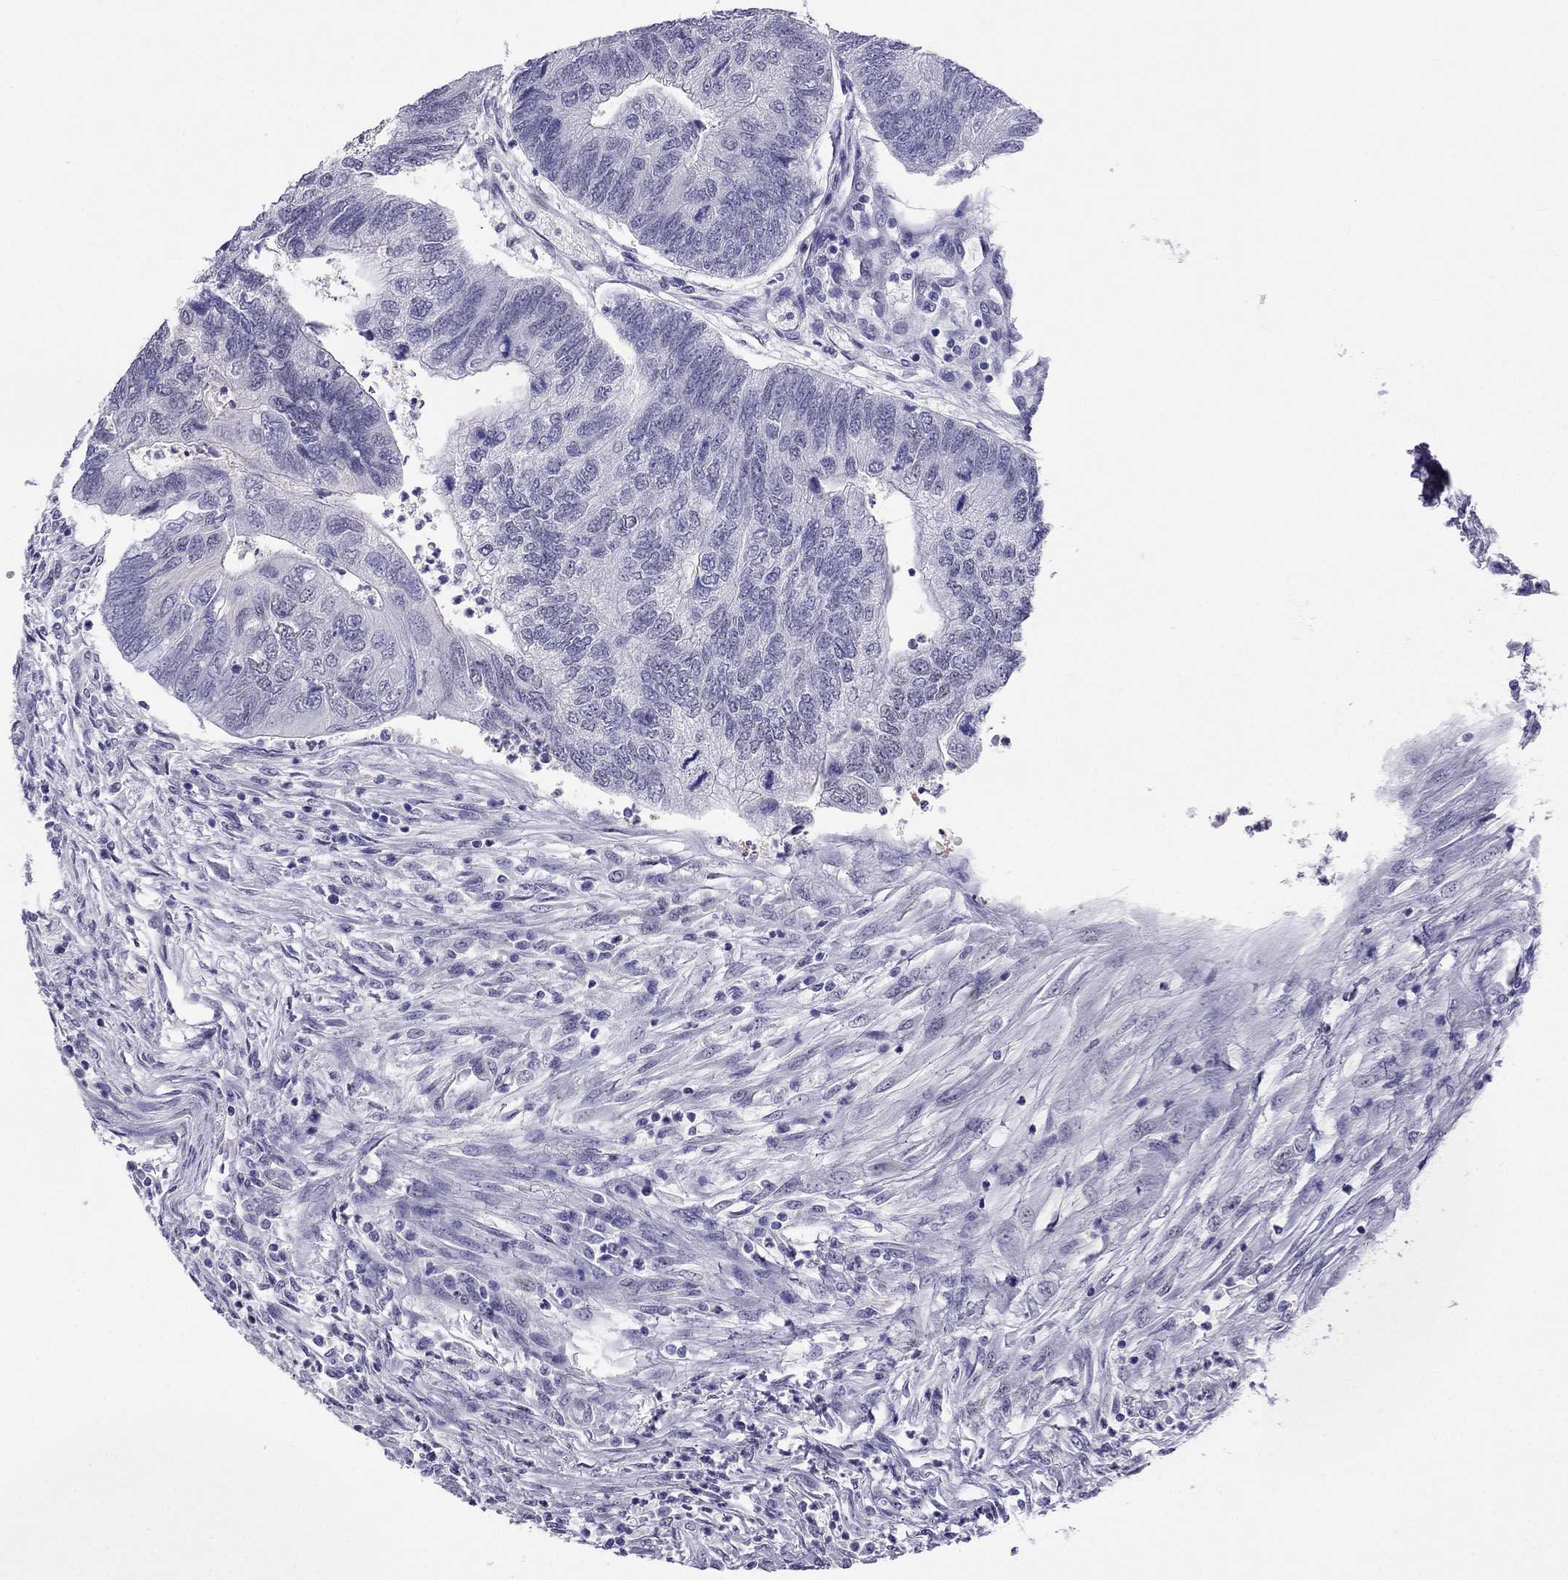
{"staining": {"intensity": "negative", "quantity": "none", "location": "none"}, "tissue": "colorectal cancer", "cell_type": "Tumor cells", "image_type": "cancer", "snomed": [{"axis": "morphology", "description": "Adenocarcinoma, NOS"}, {"axis": "topography", "description": "Colon"}], "caption": "An IHC micrograph of colorectal cancer is shown. There is no staining in tumor cells of colorectal cancer.", "gene": "CROCC2", "patient": {"sex": "female", "age": 67}}